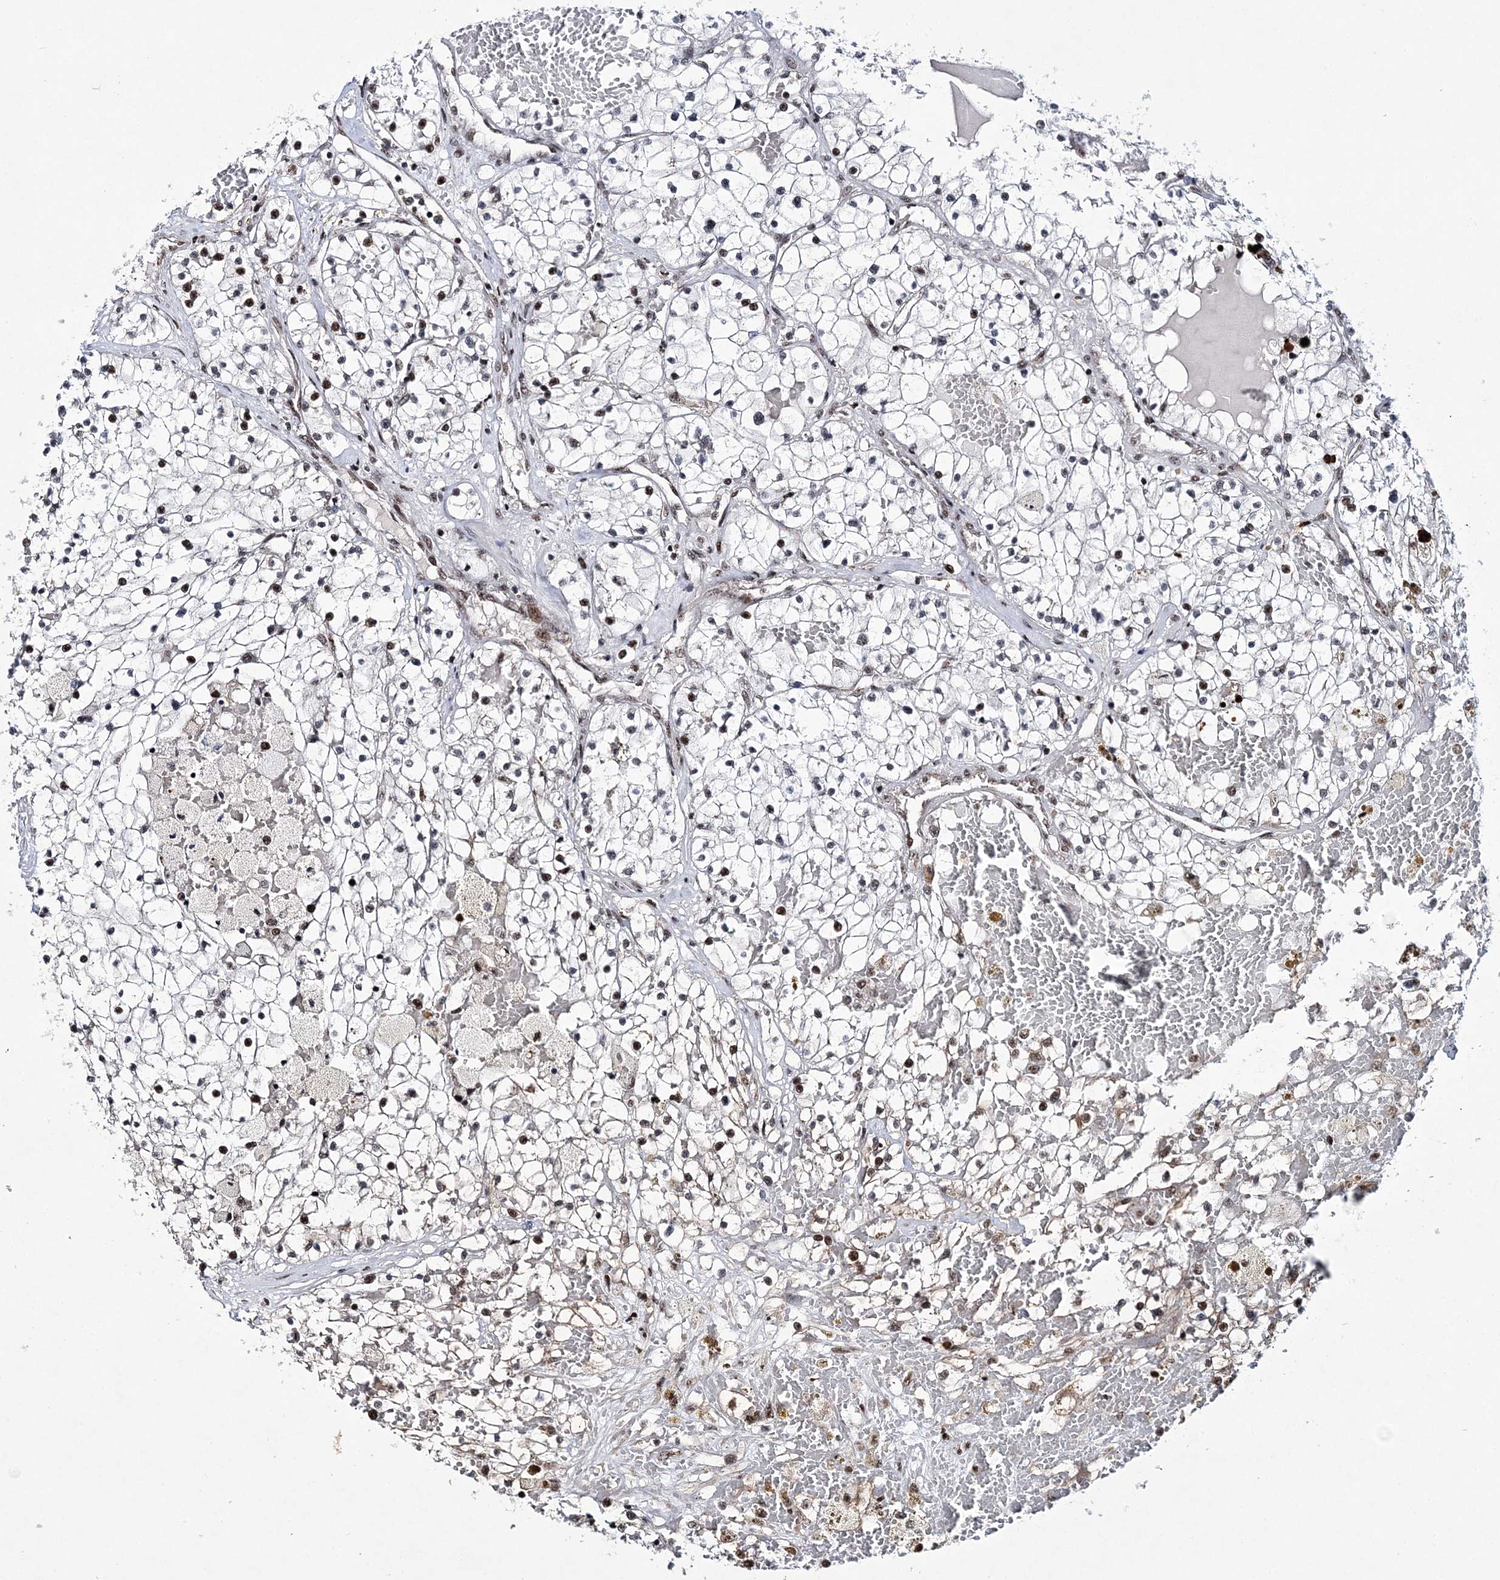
{"staining": {"intensity": "negative", "quantity": "none", "location": "none"}, "tissue": "renal cancer", "cell_type": "Tumor cells", "image_type": "cancer", "snomed": [{"axis": "morphology", "description": "Normal tissue, NOS"}, {"axis": "morphology", "description": "Adenocarcinoma, NOS"}, {"axis": "topography", "description": "Kidney"}], "caption": "This is an immunohistochemistry histopathology image of human renal cancer (adenocarcinoma). There is no staining in tumor cells.", "gene": "TATDN2", "patient": {"sex": "male", "age": 68}}